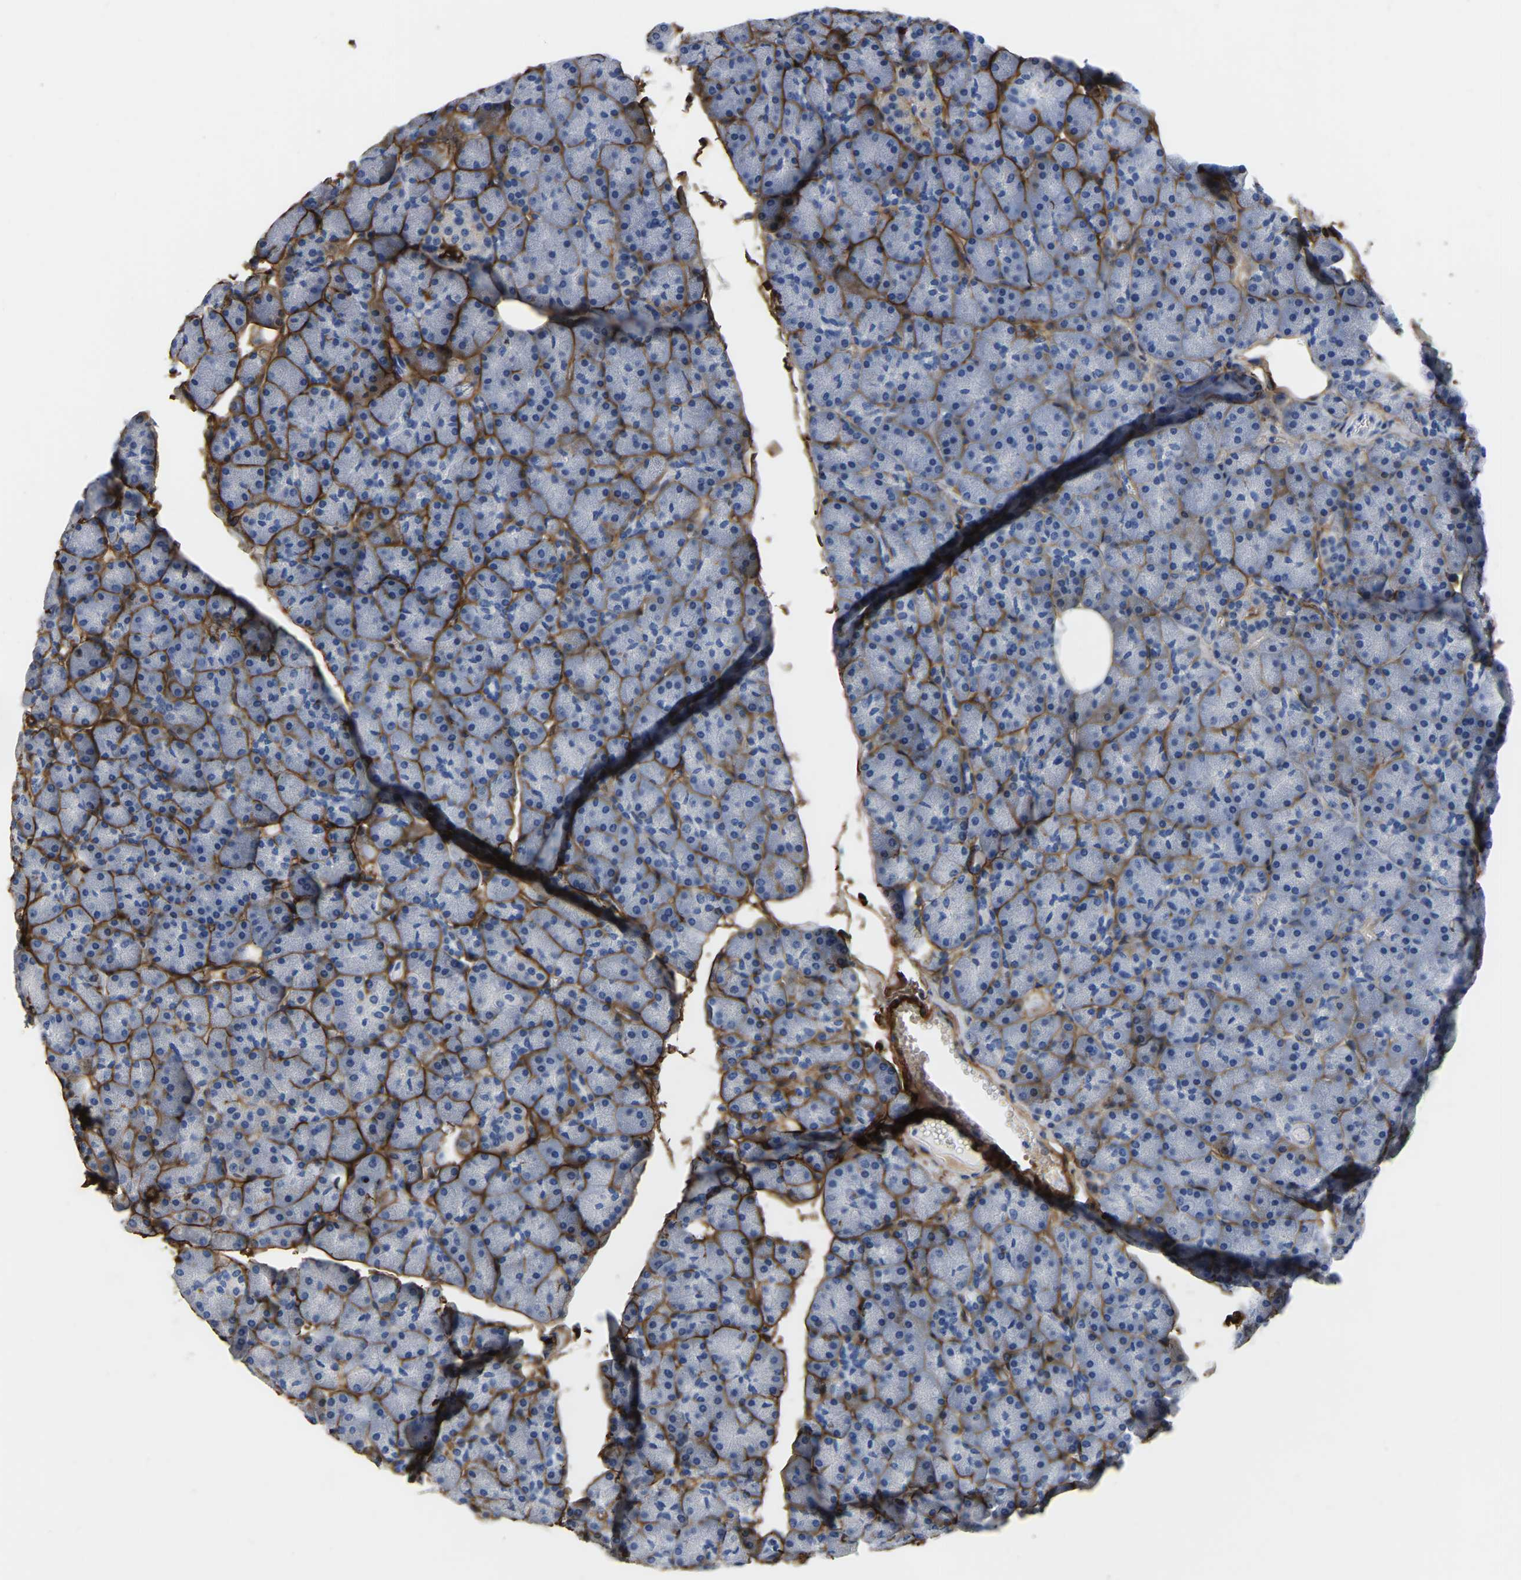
{"staining": {"intensity": "negative", "quantity": "none", "location": "none"}, "tissue": "pancreas", "cell_type": "Exocrine glandular cells", "image_type": "normal", "snomed": [{"axis": "morphology", "description": "Normal tissue, NOS"}, {"axis": "topography", "description": "Pancreas"}], "caption": "IHC of normal human pancreas reveals no expression in exocrine glandular cells. (Stains: DAB (3,3'-diaminobenzidine) immunohistochemistry (IHC) with hematoxylin counter stain, Microscopy: brightfield microscopy at high magnification).", "gene": "COL6A1", "patient": {"sex": "male", "age": 35}}